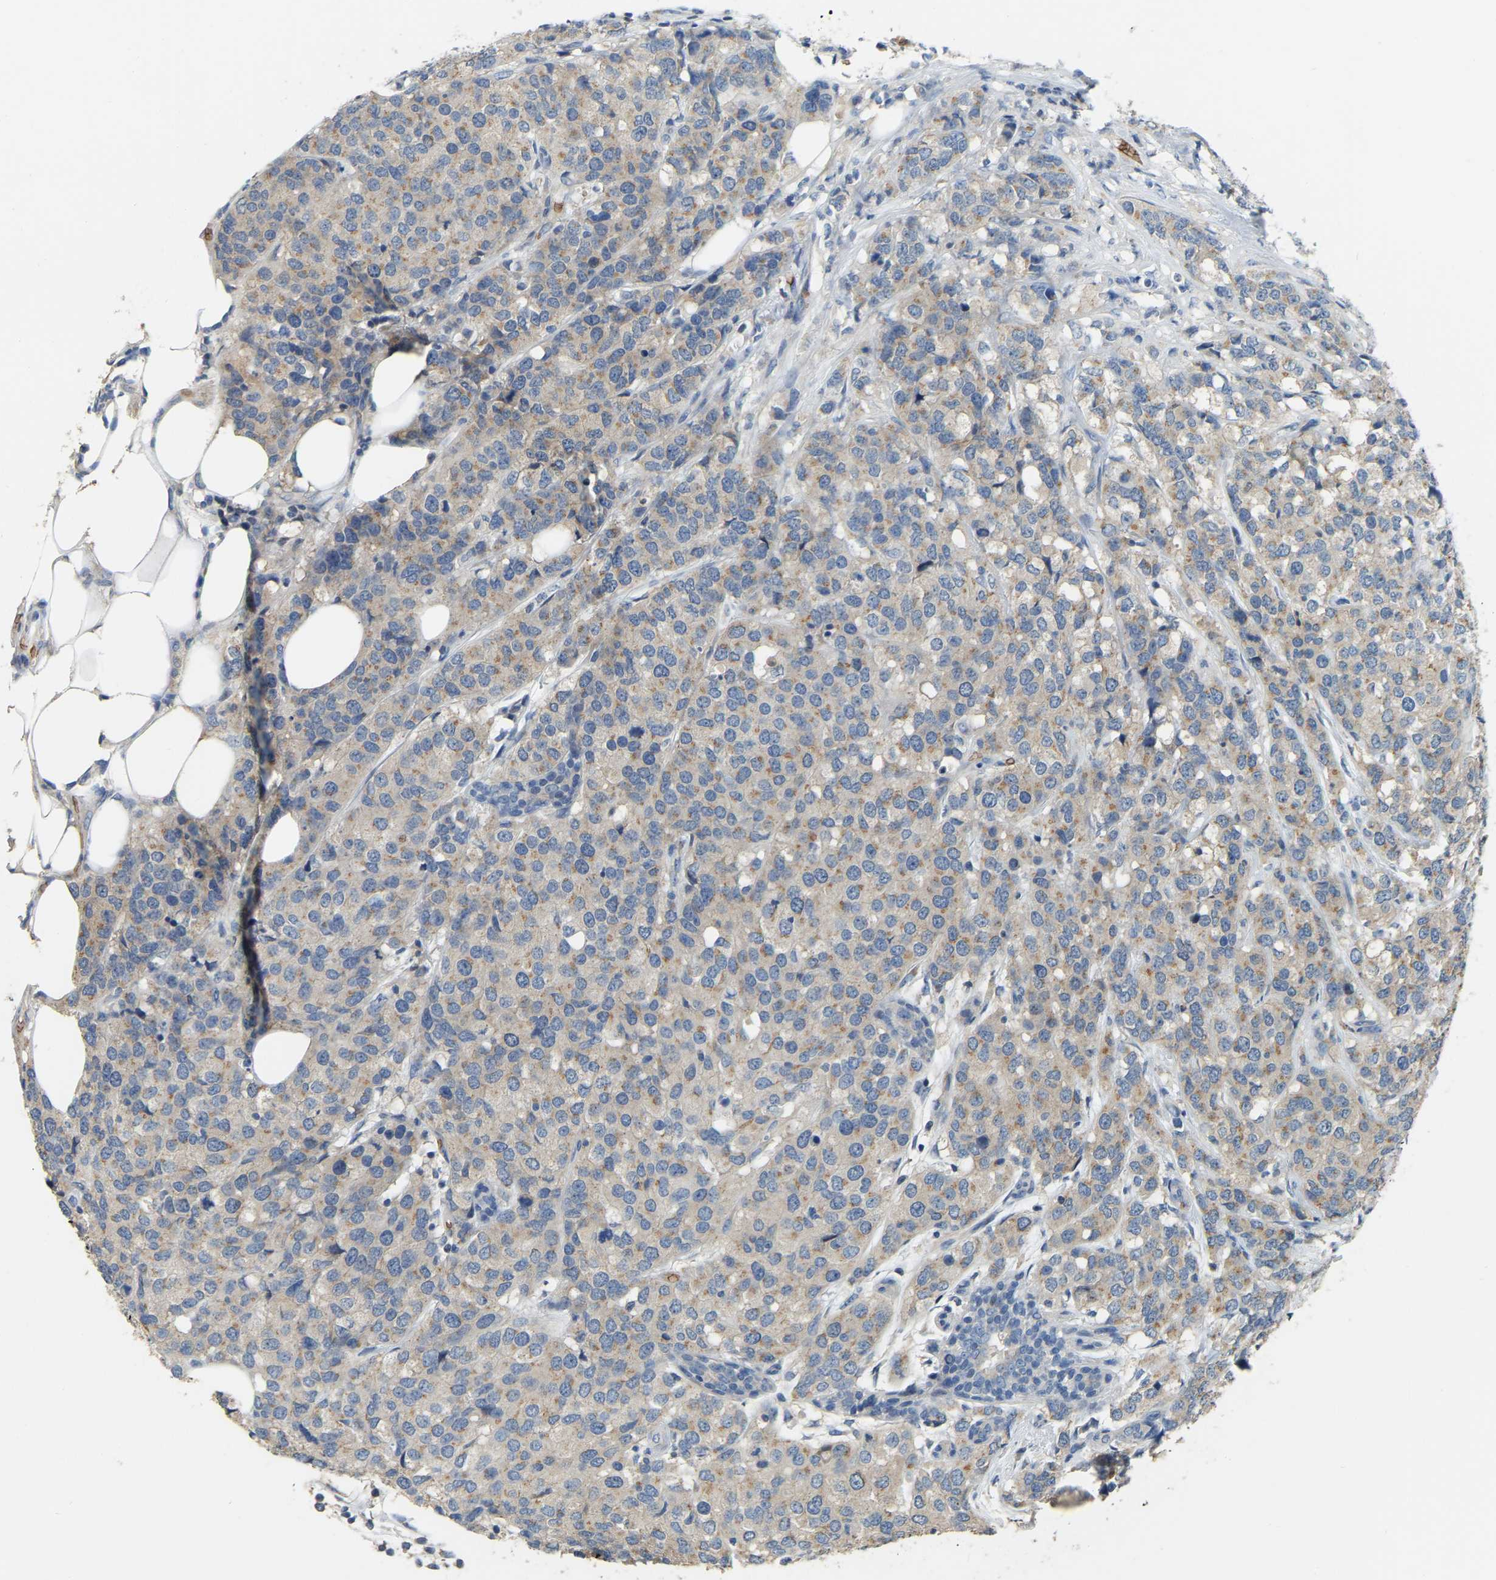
{"staining": {"intensity": "weak", "quantity": ">75%", "location": "cytoplasmic/membranous"}, "tissue": "breast cancer", "cell_type": "Tumor cells", "image_type": "cancer", "snomed": [{"axis": "morphology", "description": "Lobular carcinoma"}, {"axis": "topography", "description": "Breast"}], "caption": "Immunohistochemistry (IHC) of lobular carcinoma (breast) demonstrates low levels of weak cytoplasmic/membranous expression in approximately >75% of tumor cells. The staining is performed using DAB (3,3'-diaminobenzidine) brown chromogen to label protein expression. The nuclei are counter-stained blue using hematoxylin.", "gene": "CFAP298", "patient": {"sex": "female", "age": 59}}